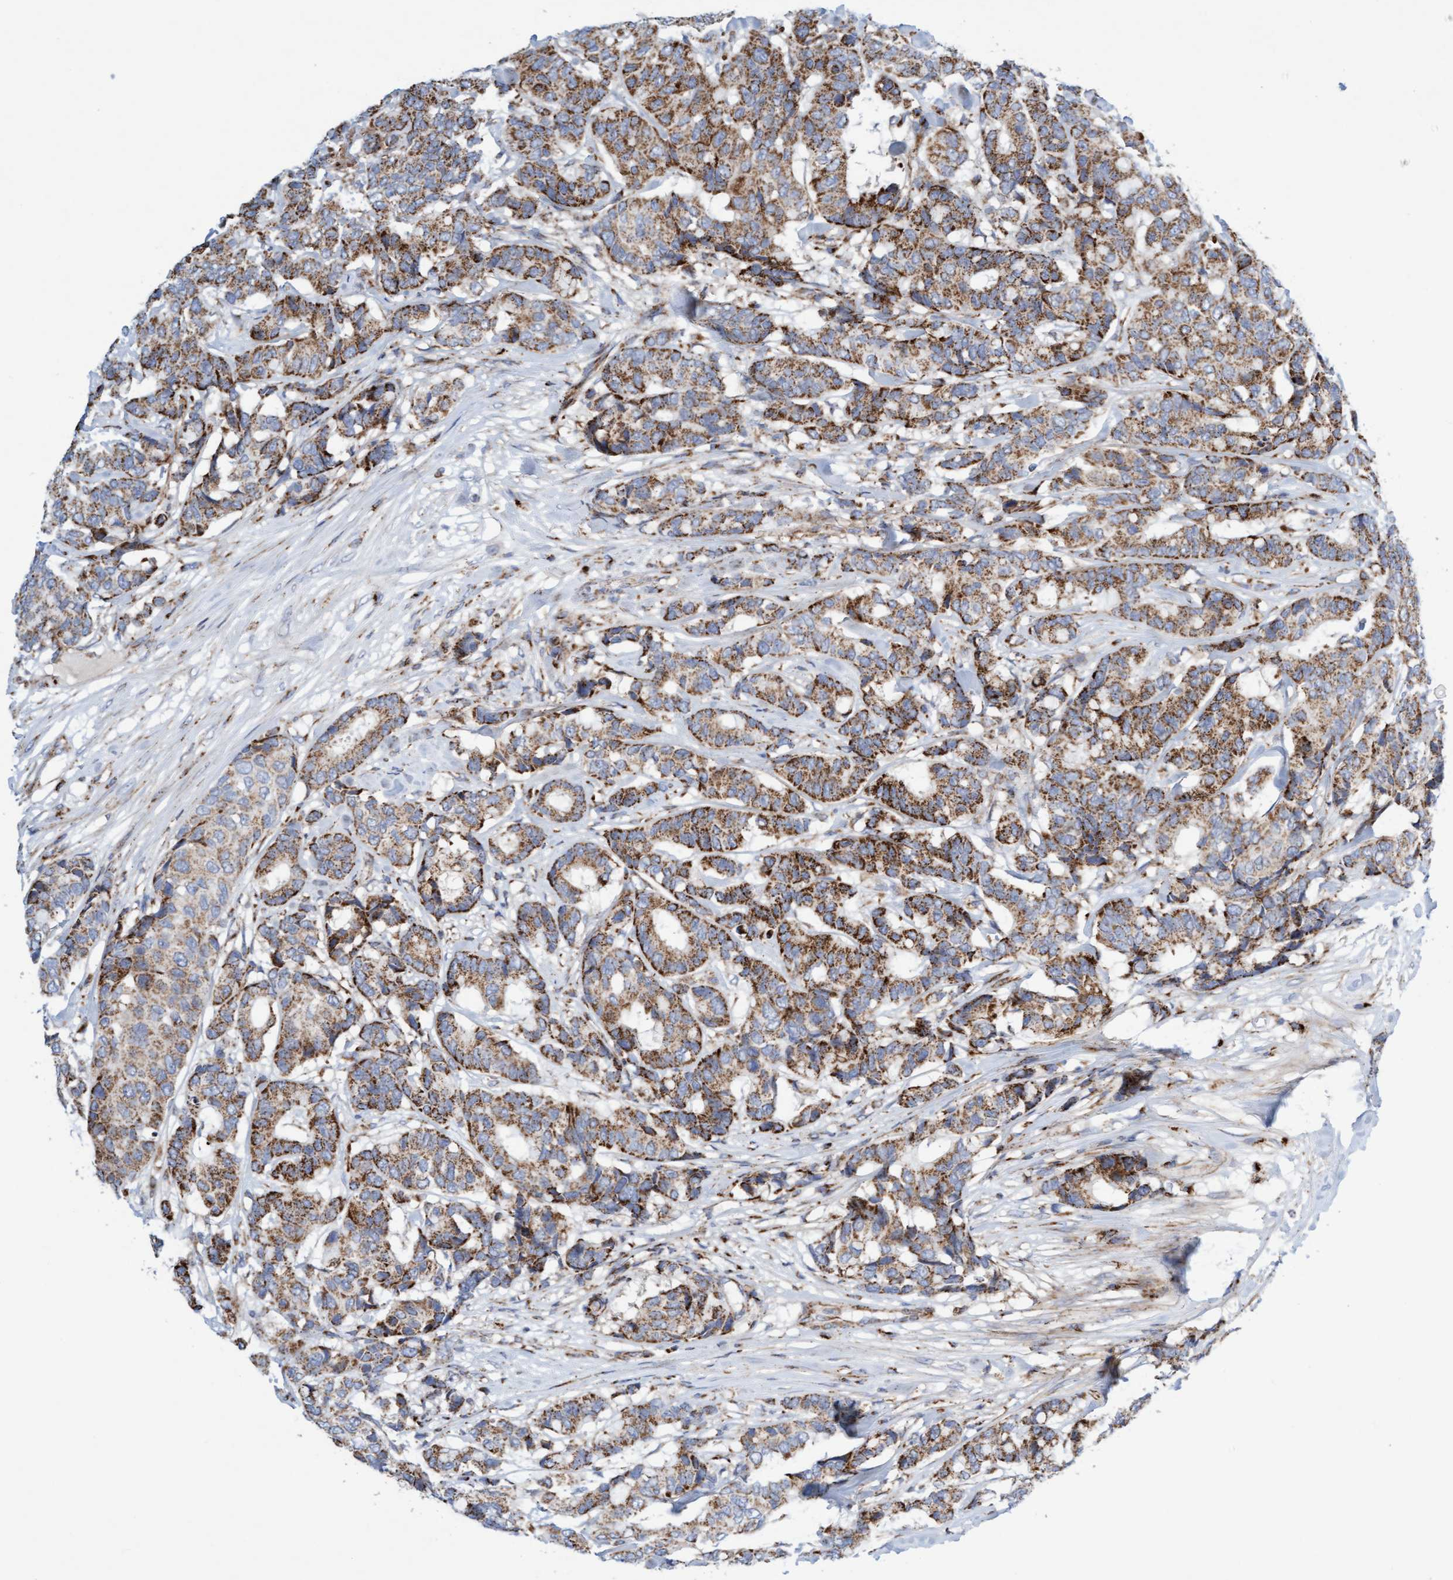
{"staining": {"intensity": "moderate", "quantity": ">75%", "location": "cytoplasmic/membranous"}, "tissue": "breast cancer", "cell_type": "Tumor cells", "image_type": "cancer", "snomed": [{"axis": "morphology", "description": "Duct carcinoma"}, {"axis": "topography", "description": "Breast"}], "caption": "Immunohistochemistry photomicrograph of neoplastic tissue: breast cancer stained using IHC displays medium levels of moderate protein expression localized specifically in the cytoplasmic/membranous of tumor cells, appearing as a cytoplasmic/membranous brown color.", "gene": "GGTA1", "patient": {"sex": "female", "age": 87}}